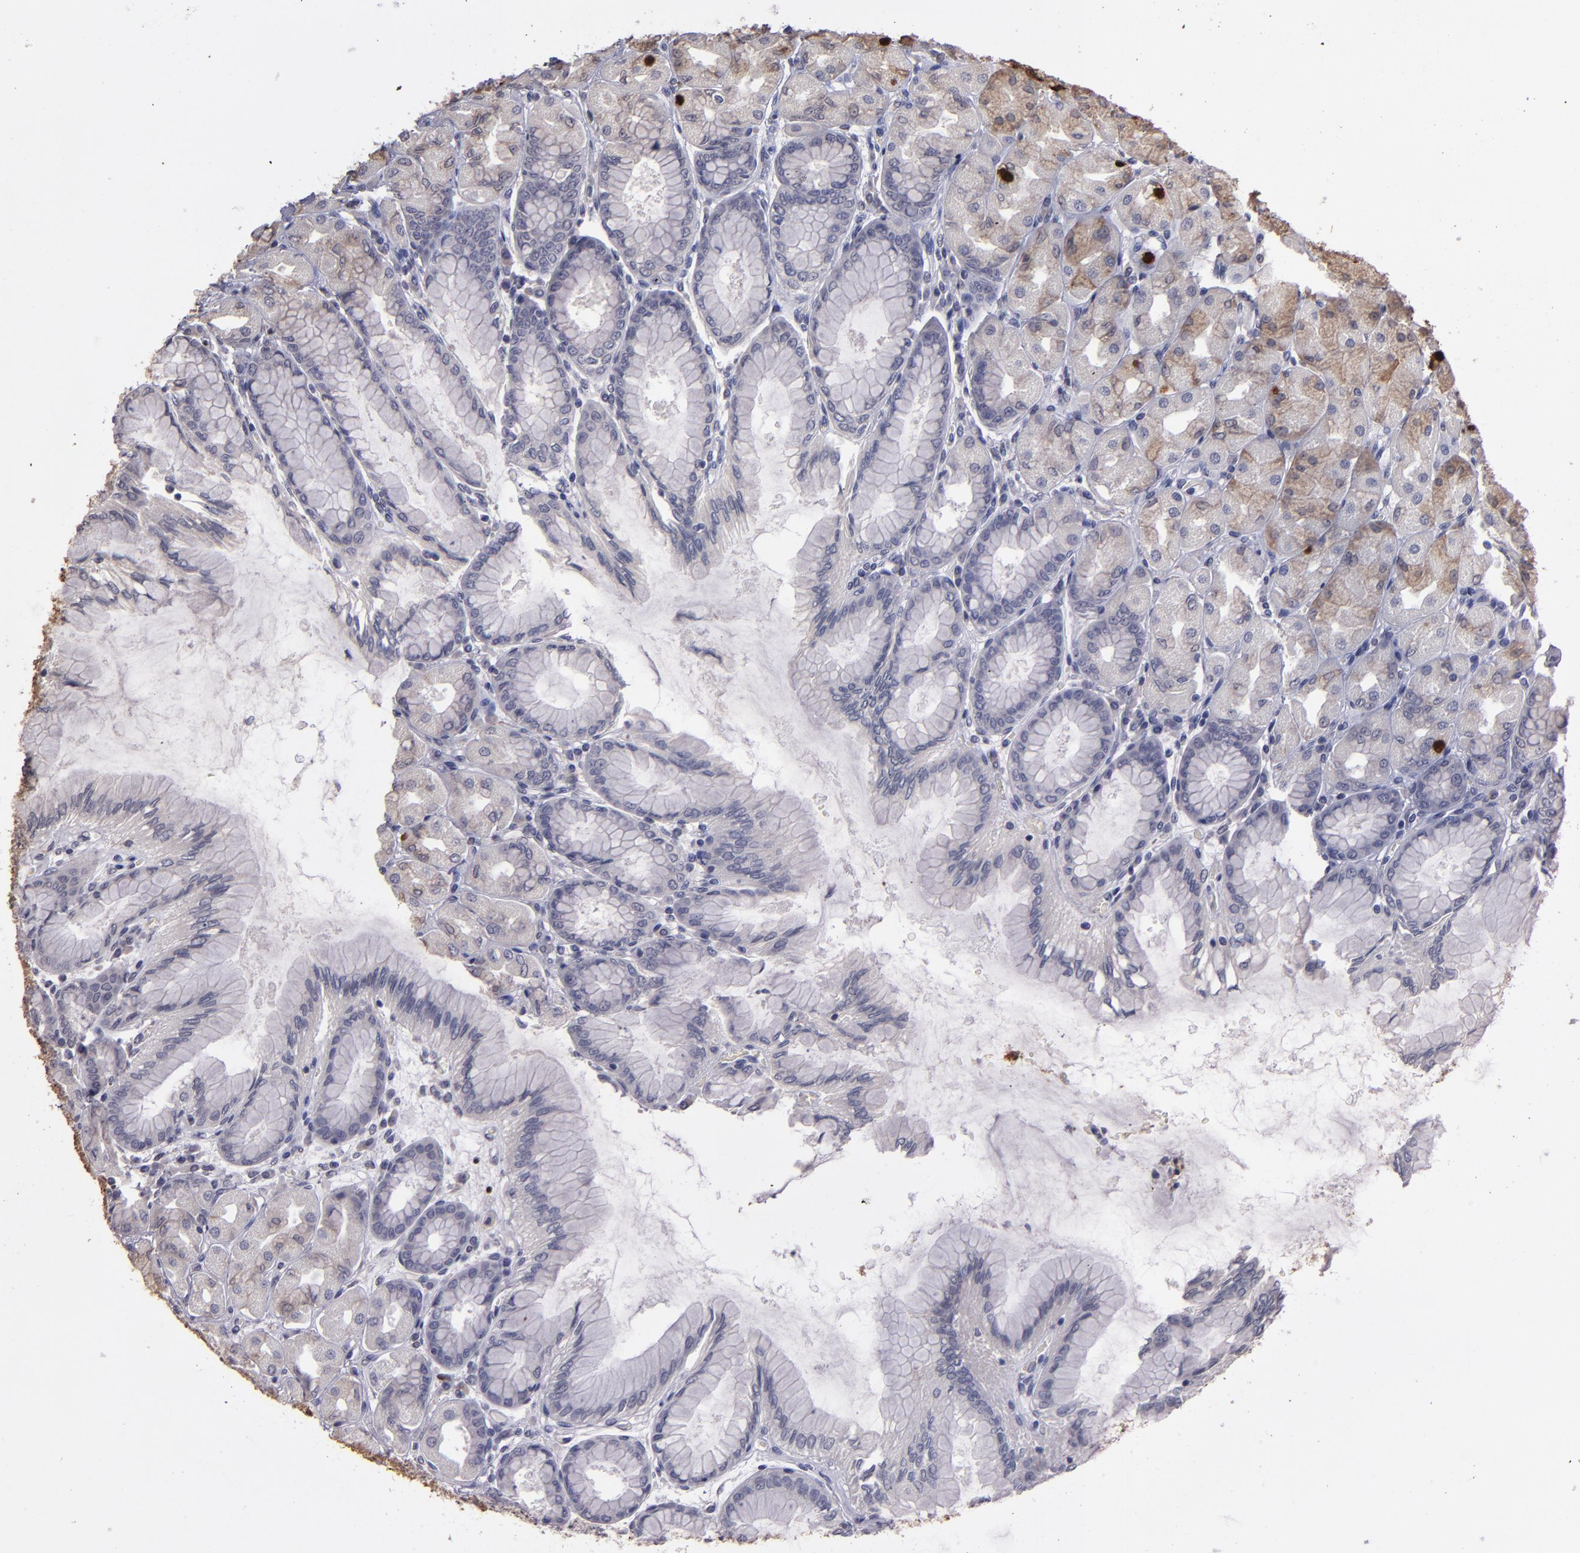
{"staining": {"intensity": "moderate", "quantity": "25%-75%", "location": "cytoplasmic/membranous,nuclear"}, "tissue": "stomach", "cell_type": "Glandular cells", "image_type": "normal", "snomed": [{"axis": "morphology", "description": "Normal tissue, NOS"}, {"axis": "topography", "description": "Stomach, upper"}], "caption": "DAB immunohistochemical staining of normal human stomach shows moderate cytoplasmic/membranous,nuclear protein expression in about 25%-75% of glandular cells.", "gene": "S100A1", "patient": {"sex": "female", "age": 56}}